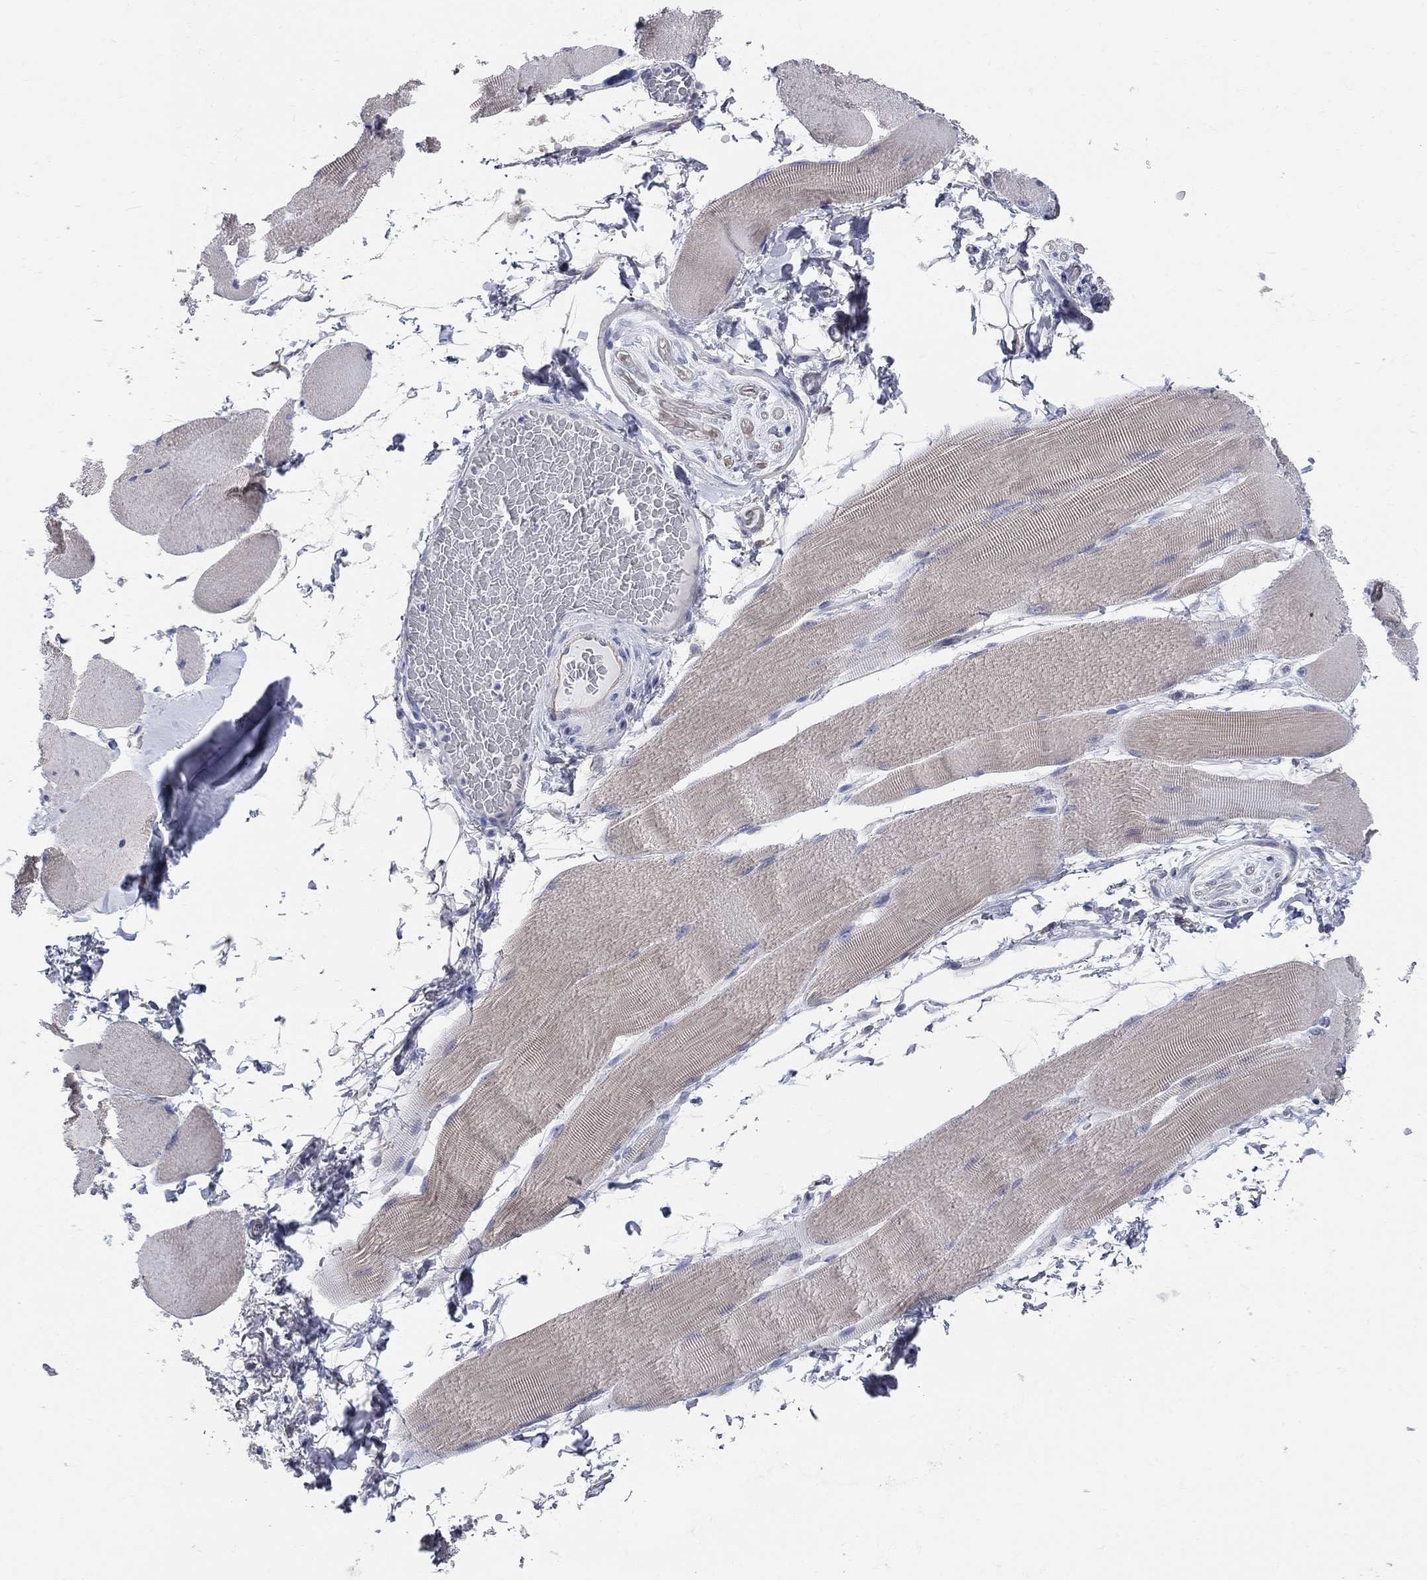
{"staining": {"intensity": "negative", "quantity": "none", "location": "none"}, "tissue": "skeletal muscle", "cell_type": "Myocytes", "image_type": "normal", "snomed": [{"axis": "morphology", "description": "Normal tissue, NOS"}, {"axis": "topography", "description": "Skeletal muscle"}], "caption": "IHC micrograph of benign human skeletal muscle stained for a protein (brown), which exhibits no staining in myocytes. Brightfield microscopy of IHC stained with DAB (brown) and hematoxylin (blue), captured at high magnification.", "gene": "AOX1", "patient": {"sex": "male", "age": 56}}